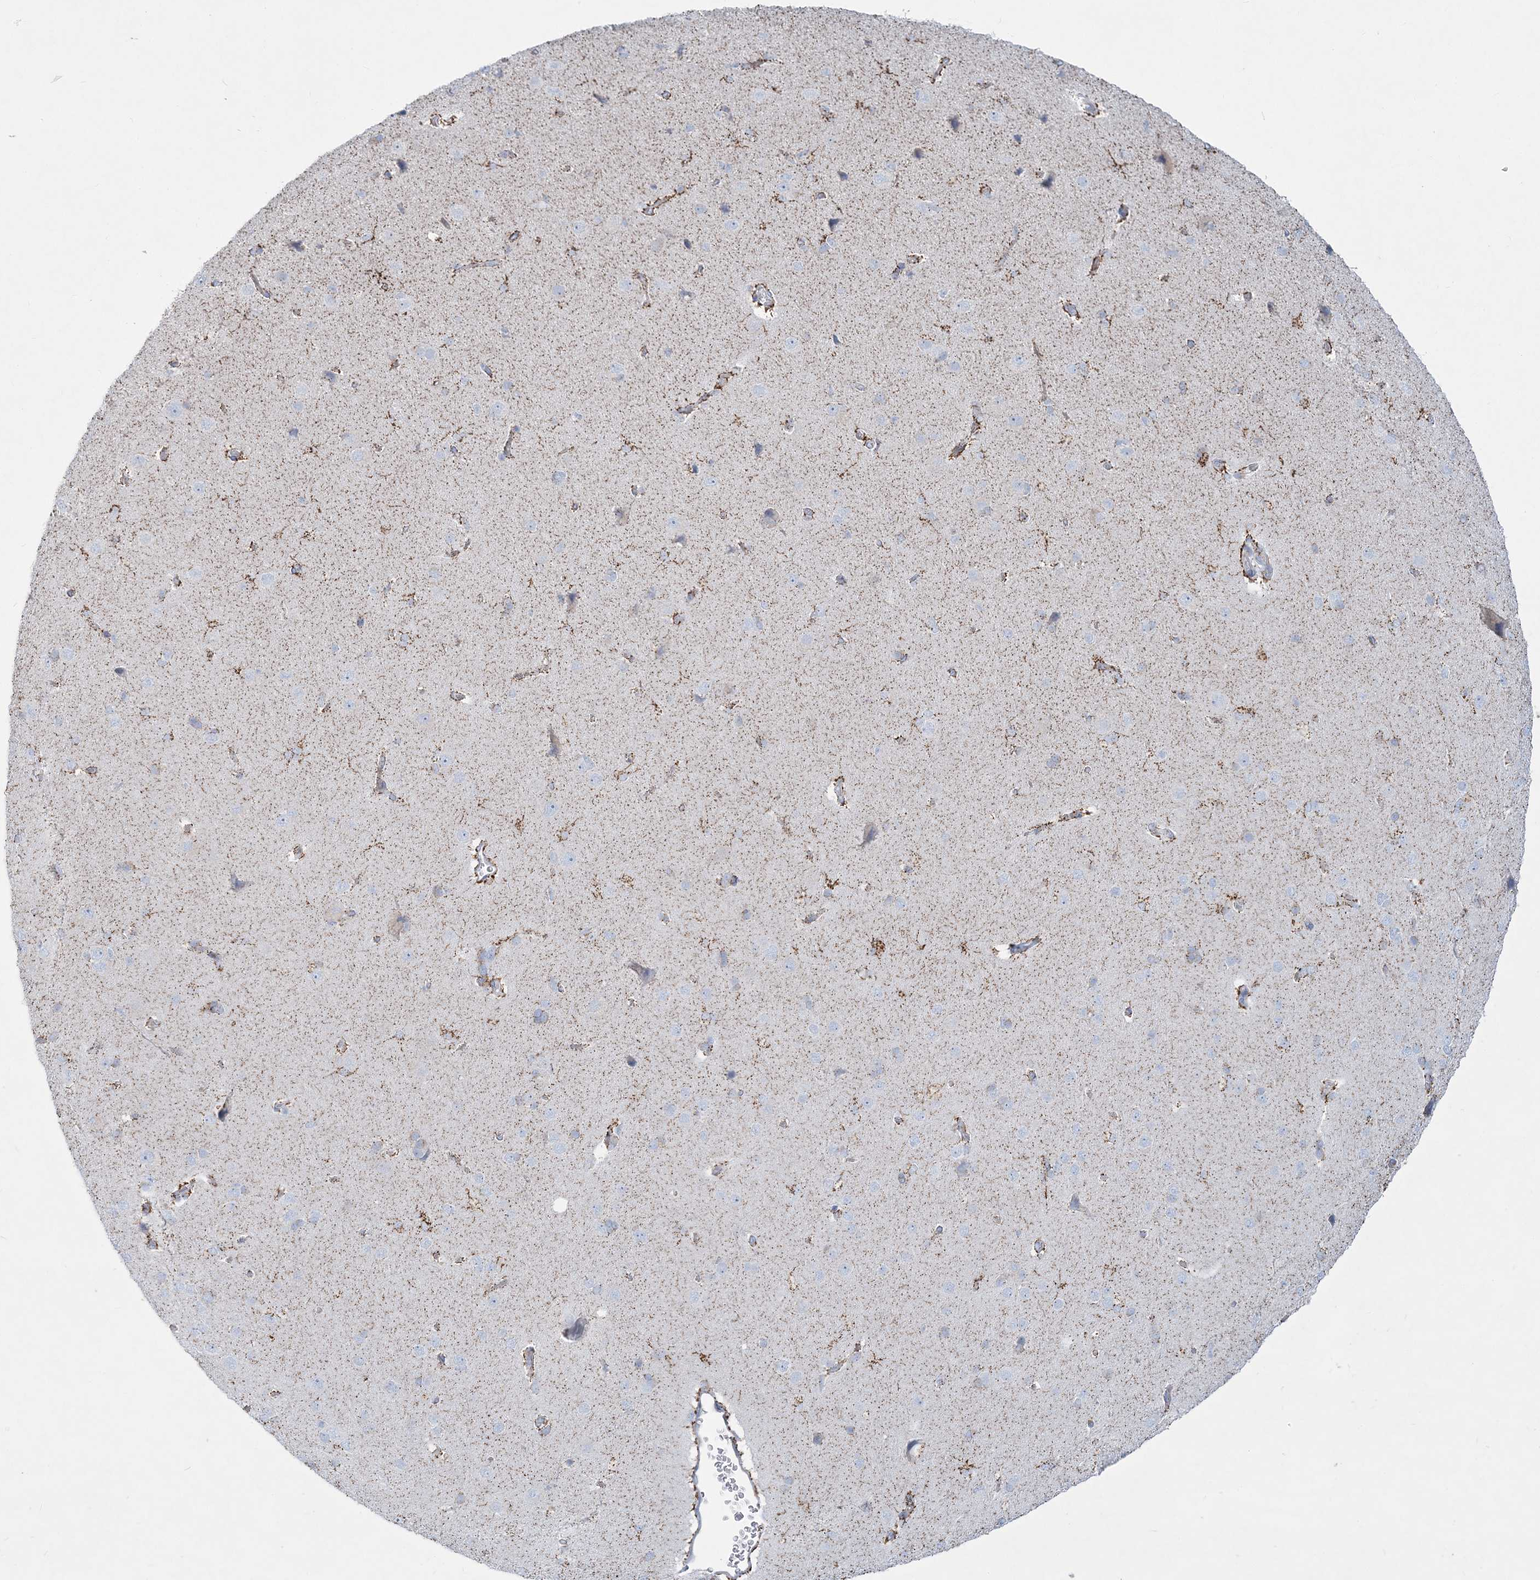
{"staining": {"intensity": "negative", "quantity": "none", "location": "none"}, "tissue": "cerebral cortex", "cell_type": "Endothelial cells", "image_type": "normal", "snomed": [{"axis": "morphology", "description": "Normal tissue, NOS"}, {"axis": "topography", "description": "Cerebral cortex"}], "caption": "DAB immunohistochemical staining of benign cerebral cortex exhibits no significant positivity in endothelial cells. (Immunohistochemistry, brightfield microscopy, high magnification).", "gene": "TBC1D7", "patient": {"sex": "male", "age": 62}}